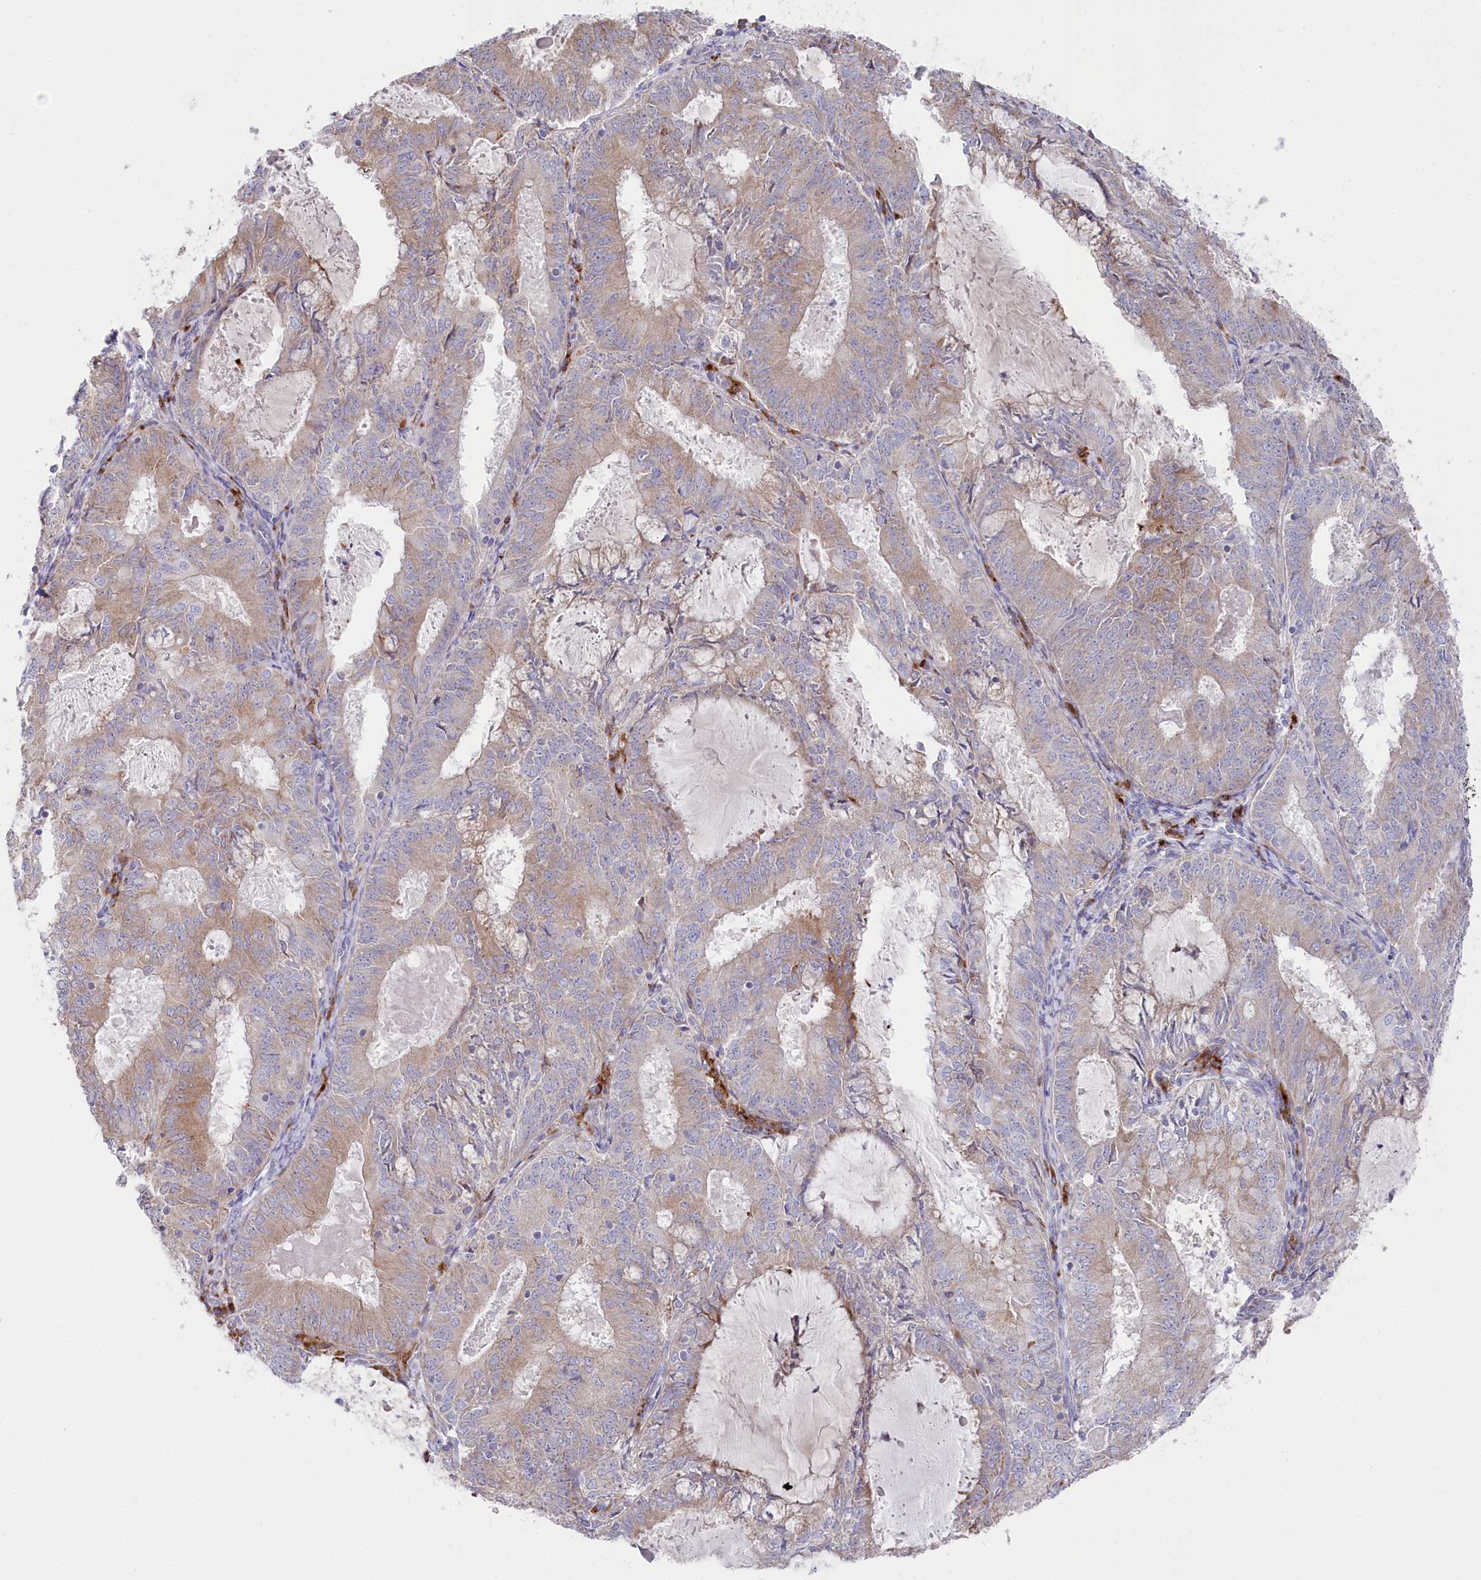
{"staining": {"intensity": "weak", "quantity": "25%-75%", "location": "cytoplasmic/membranous"}, "tissue": "endometrial cancer", "cell_type": "Tumor cells", "image_type": "cancer", "snomed": [{"axis": "morphology", "description": "Adenocarcinoma, NOS"}, {"axis": "topography", "description": "Endometrium"}], "caption": "A high-resolution image shows immunohistochemistry (IHC) staining of endometrial adenocarcinoma, which exhibits weak cytoplasmic/membranous positivity in about 25%-75% of tumor cells.", "gene": "POGLUT1", "patient": {"sex": "female", "age": 57}}